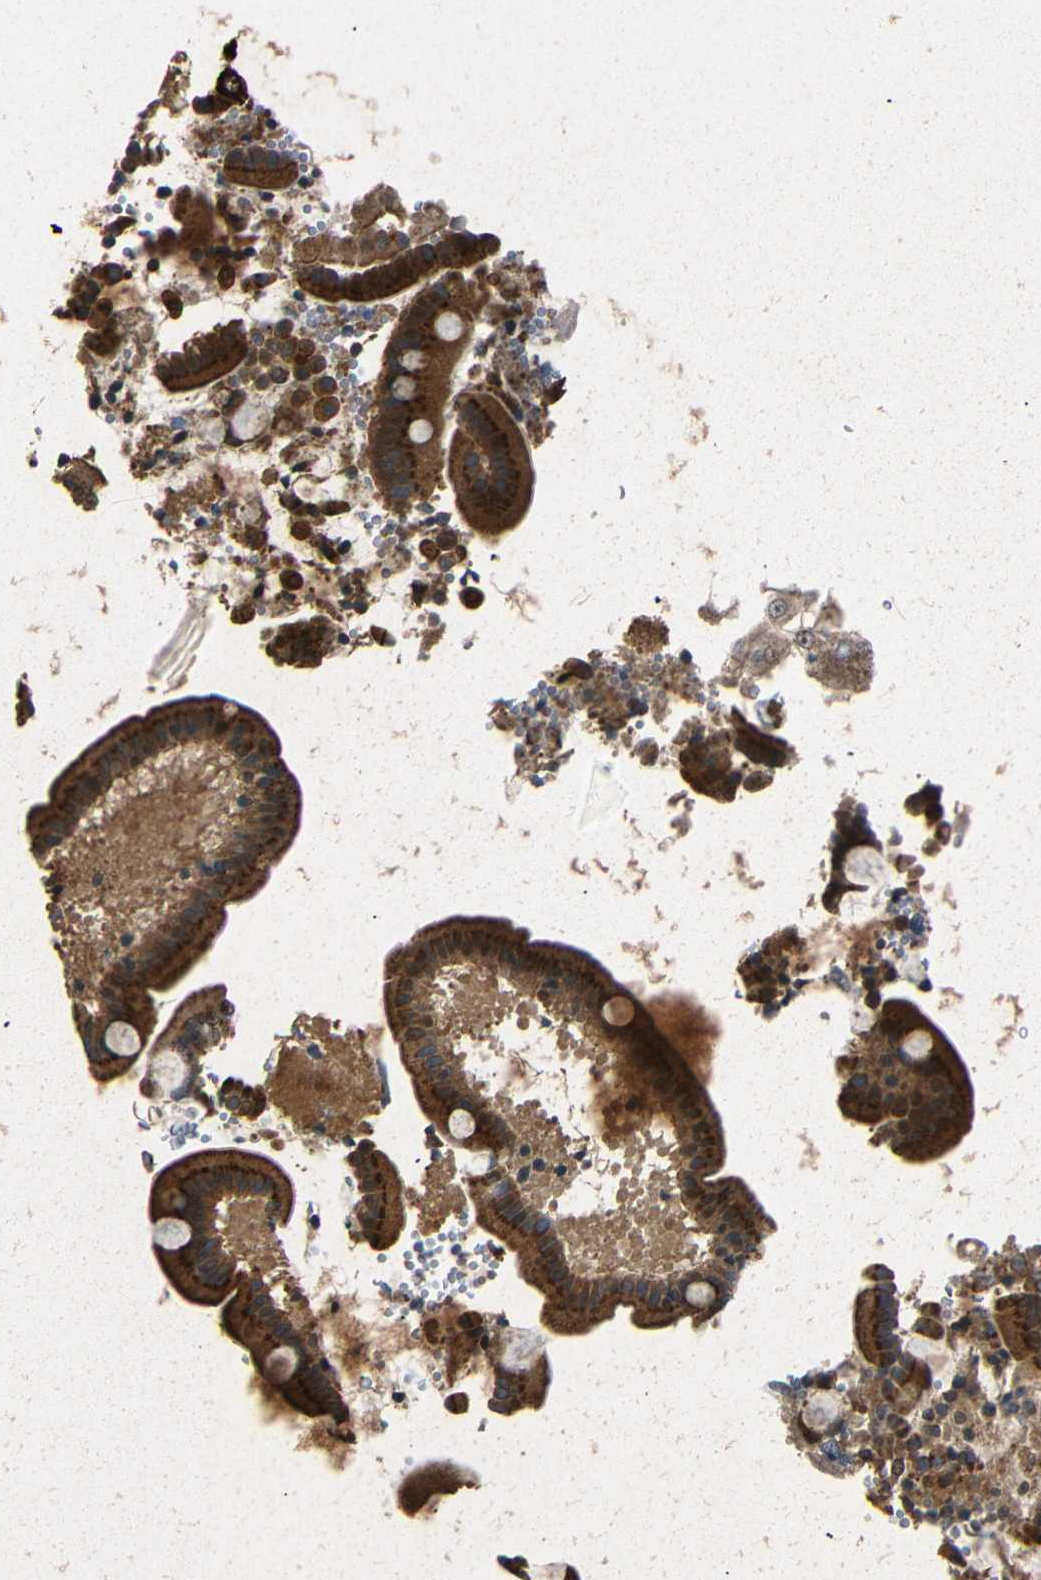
{"staining": {"intensity": "strong", "quantity": ">75%", "location": "cytoplasmic/membranous"}, "tissue": "duodenum", "cell_type": "Glandular cells", "image_type": "normal", "snomed": [{"axis": "morphology", "description": "Normal tissue, NOS"}, {"axis": "topography", "description": "Duodenum"}], "caption": "Glandular cells show high levels of strong cytoplasmic/membranous staining in approximately >75% of cells in normal duodenum. (Stains: DAB in brown, nuclei in blue, Microscopy: brightfield microscopy at high magnification).", "gene": "AKAP9", "patient": {"sex": "male", "age": 54}}